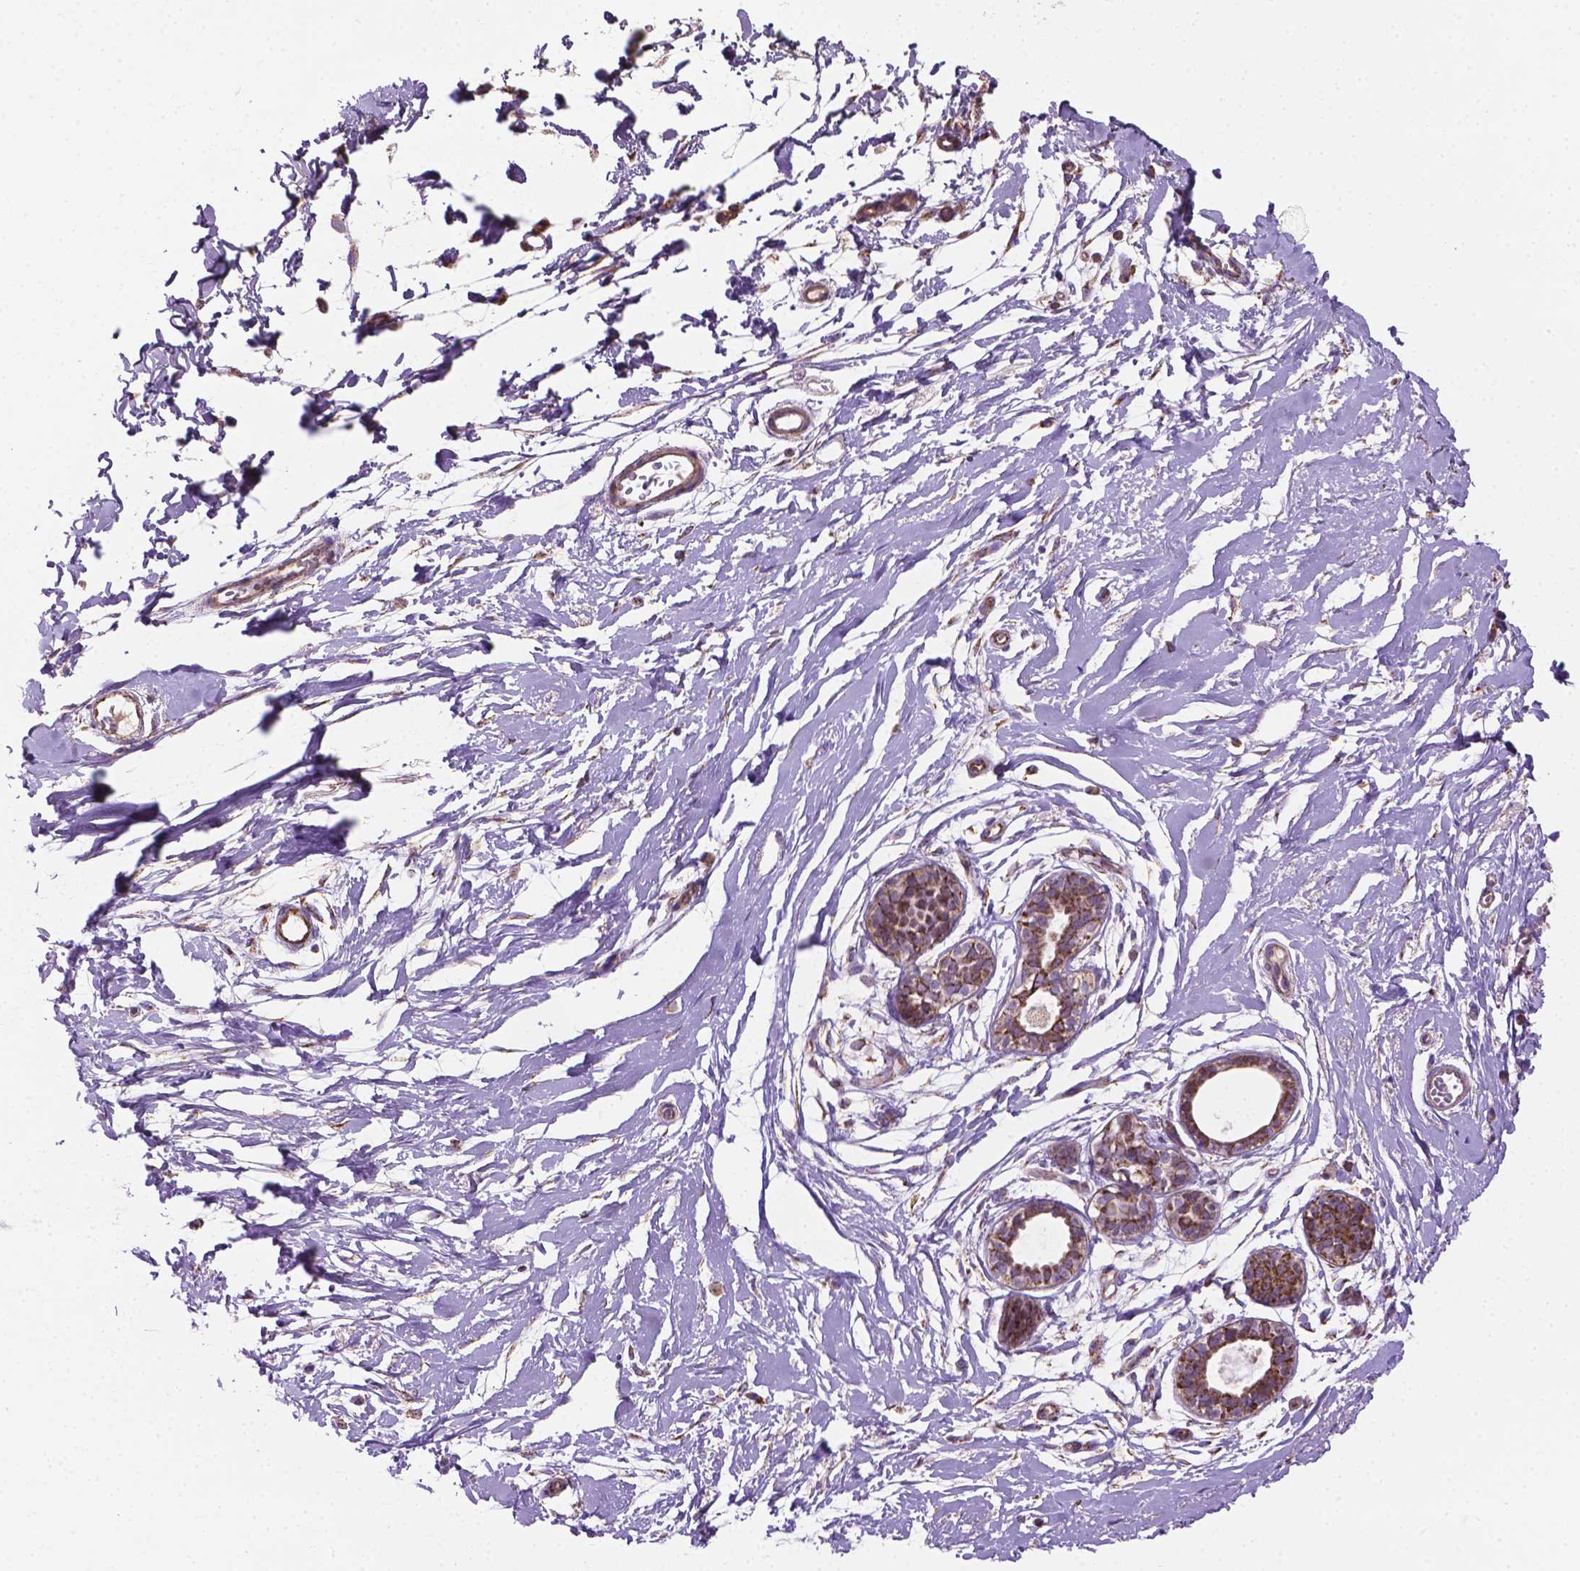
{"staining": {"intensity": "strong", "quantity": ">75%", "location": "cytoplasmic/membranous"}, "tissue": "breast", "cell_type": "Adipocytes", "image_type": "normal", "snomed": [{"axis": "morphology", "description": "Normal tissue, NOS"}, {"axis": "topography", "description": "Breast"}], "caption": "Approximately >75% of adipocytes in unremarkable human breast exhibit strong cytoplasmic/membranous protein positivity as visualized by brown immunohistochemical staining.", "gene": "PIBF1", "patient": {"sex": "female", "age": 49}}